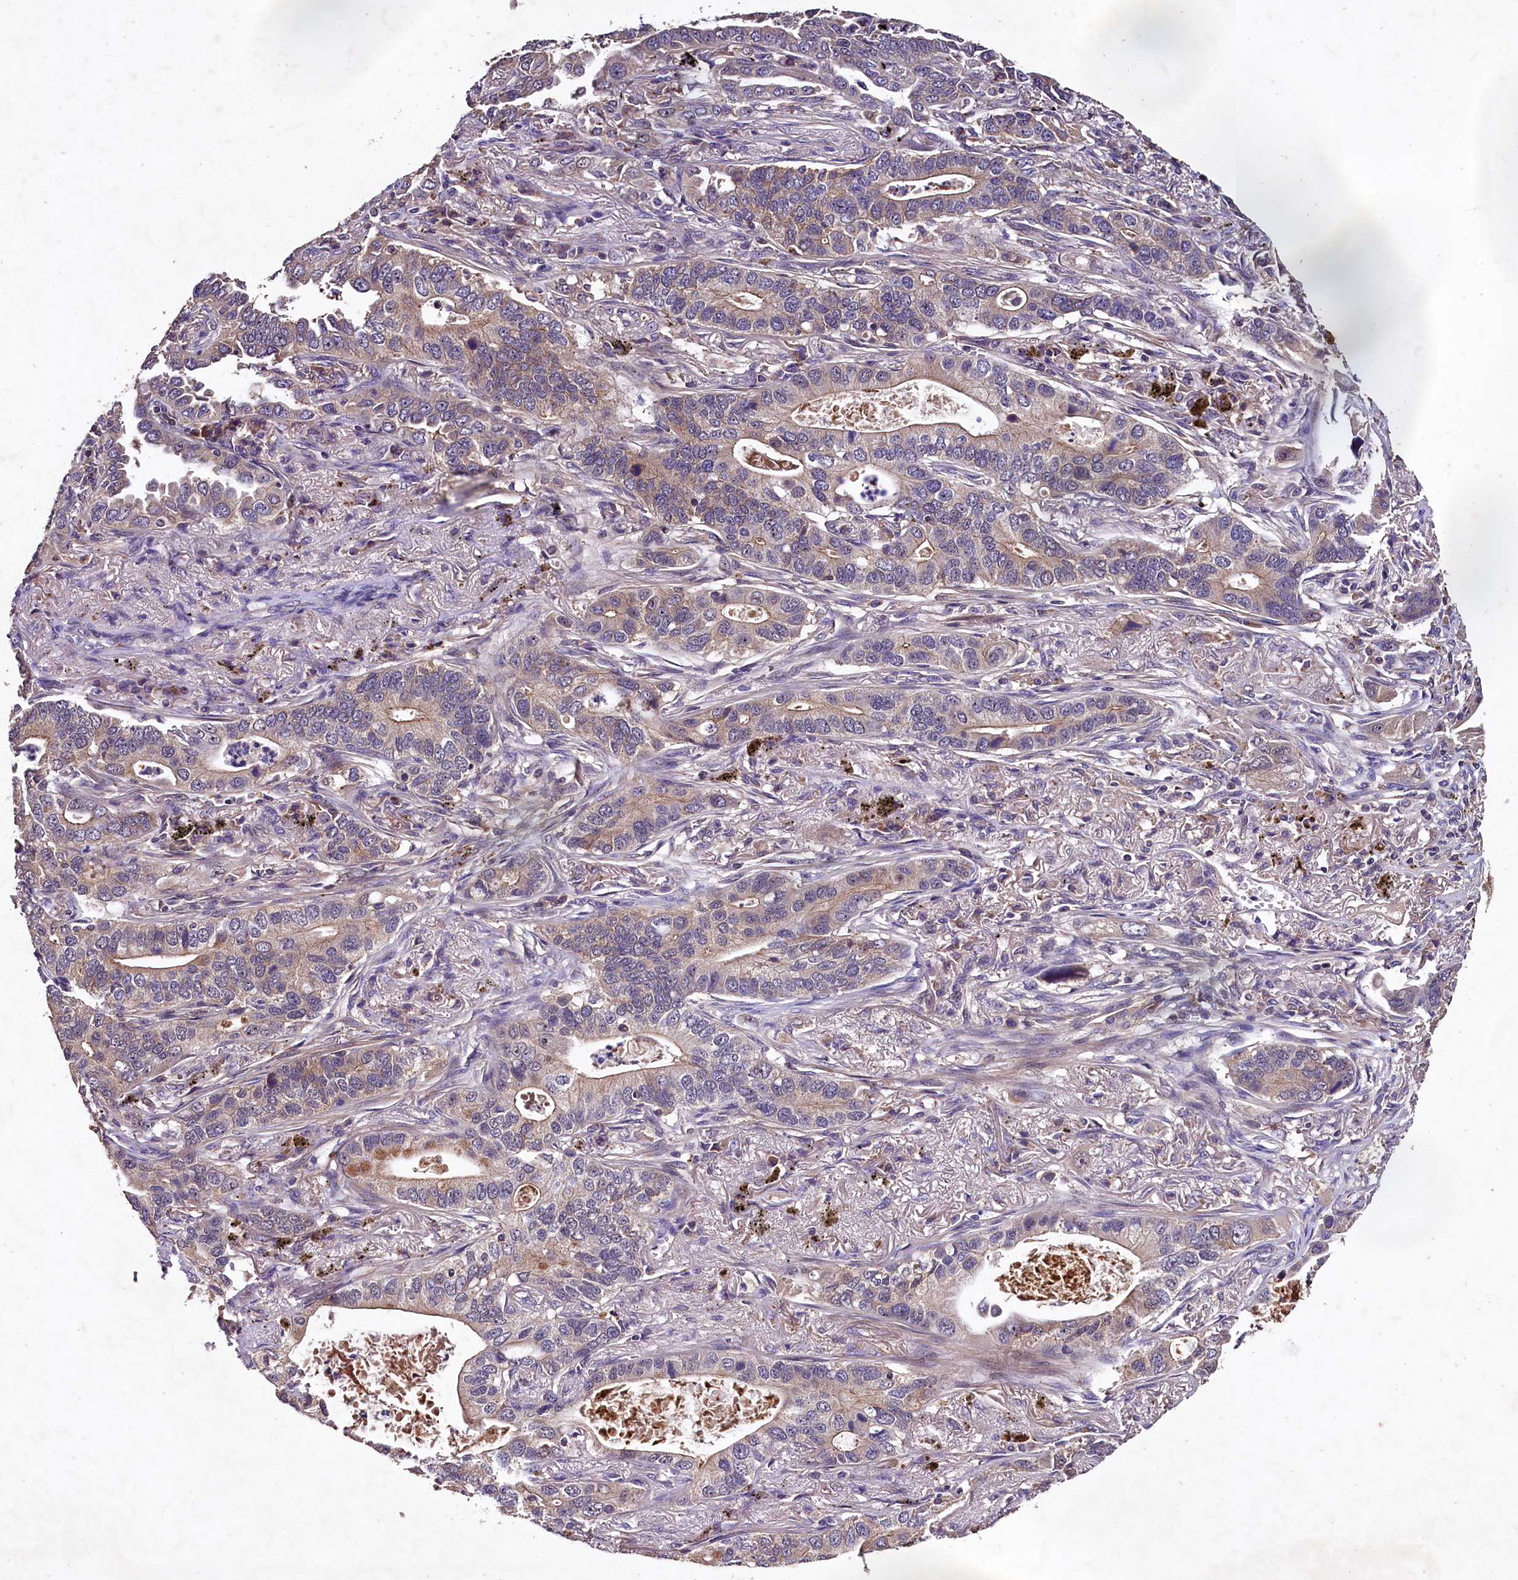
{"staining": {"intensity": "weak", "quantity": "25%-75%", "location": "cytoplasmic/membranous"}, "tissue": "lung cancer", "cell_type": "Tumor cells", "image_type": "cancer", "snomed": [{"axis": "morphology", "description": "Adenocarcinoma, NOS"}, {"axis": "topography", "description": "Lung"}], "caption": "Immunohistochemistry (IHC) (DAB (3,3'-diaminobenzidine)) staining of lung cancer demonstrates weak cytoplasmic/membranous protein positivity in approximately 25%-75% of tumor cells.", "gene": "PLXNB1", "patient": {"sex": "male", "age": 67}}